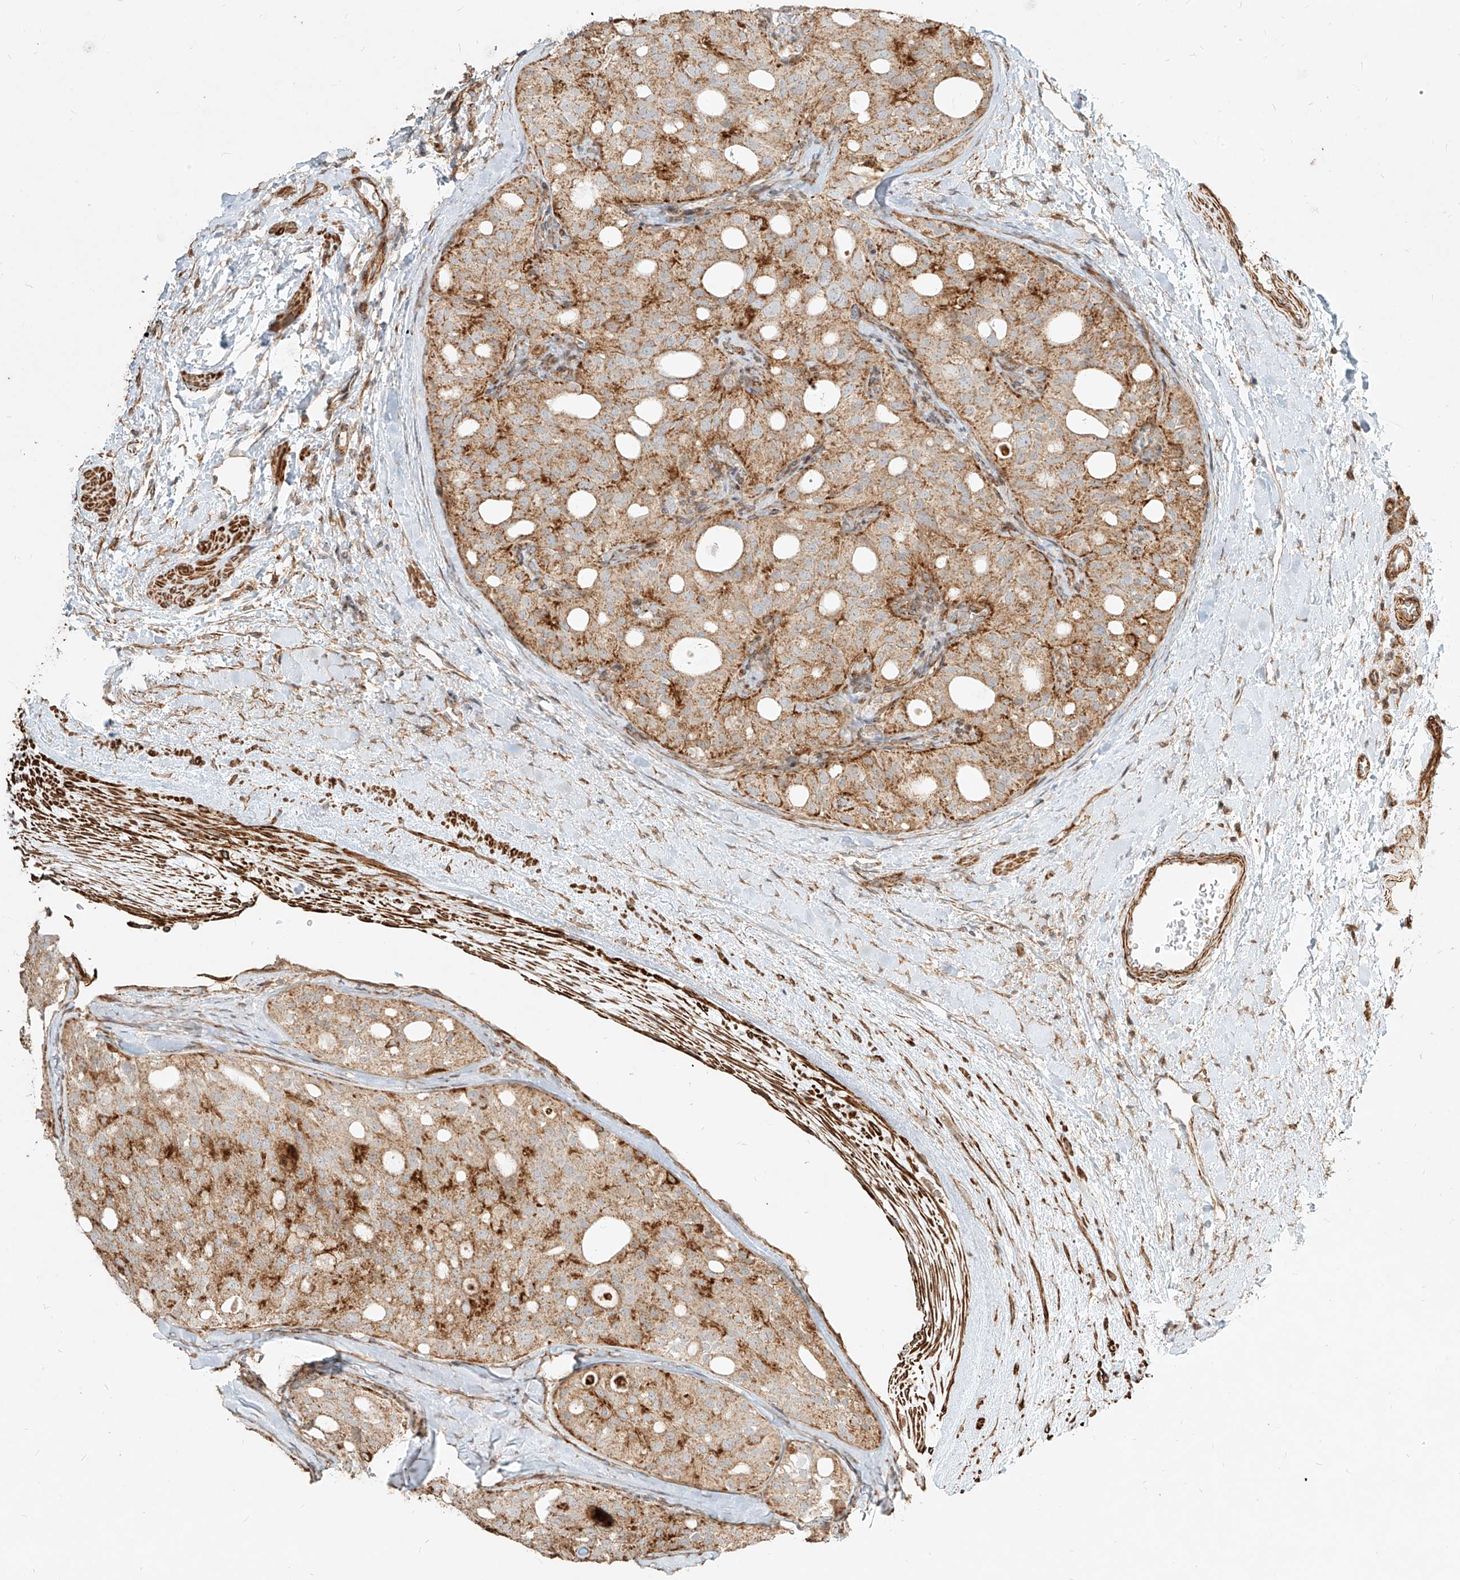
{"staining": {"intensity": "moderate", "quantity": ">75%", "location": "cytoplasmic/membranous"}, "tissue": "thyroid cancer", "cell_type": "Tumor cells", "image_type": "cancer", "snomed": [{"axis": "morphology", "description": "Follicular adenoma carcinoma, NOS"}, {"axis": "topography", "description": "Thyroid gland"}], "caption": "Follicular adenoma carcinoma (thyroid) stained for a protein demonstrates moderate cytoplasmic/membranous positivity in tumor cells. The staining was performed using DAB to visualize the protein expression in brown, while the nuclei were stained in blue with hematoxylin (Magnification: 20x).", "gene": "MTX2", "patient": {"sex": "male", "age": 75}}